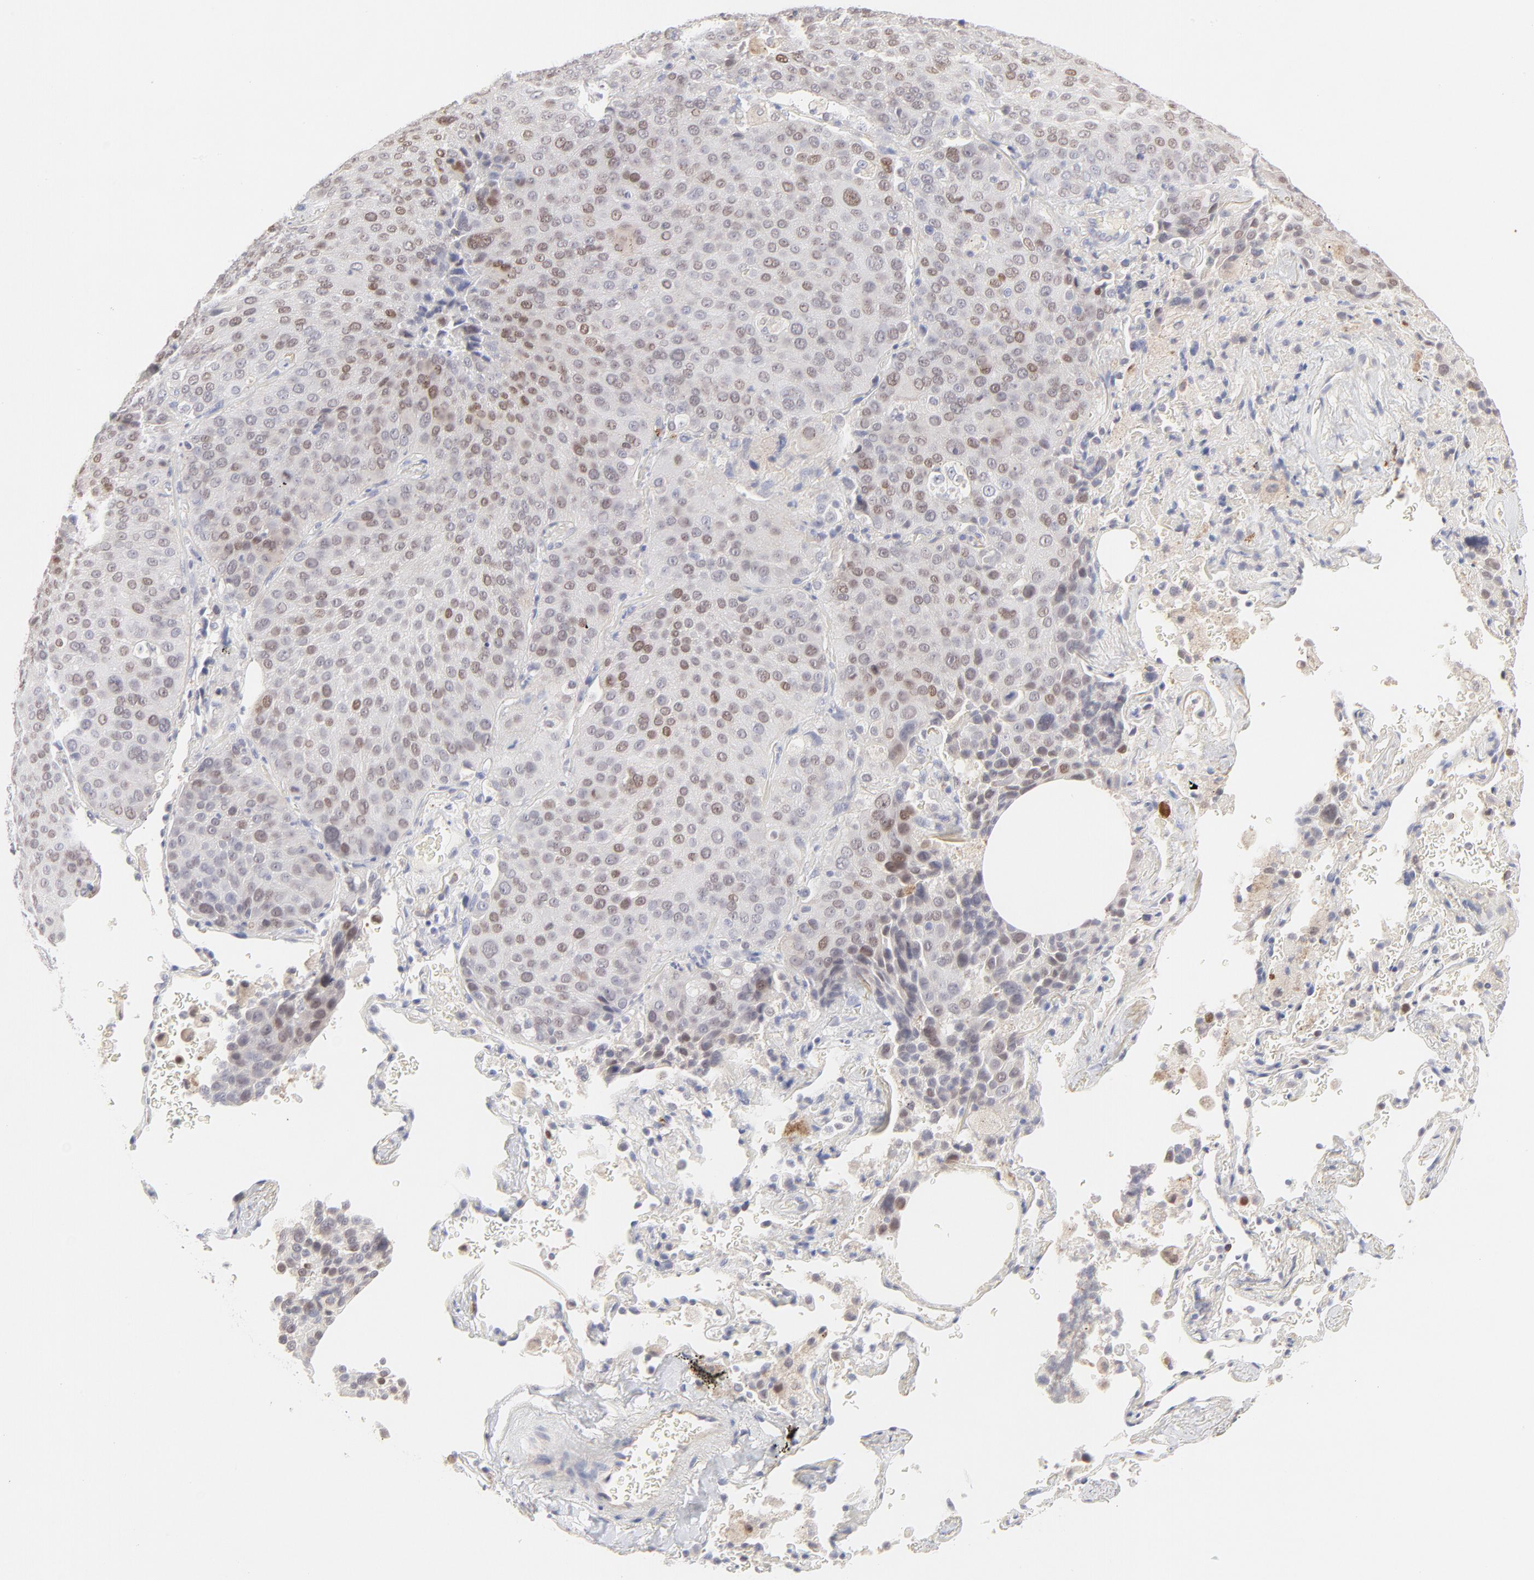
{"staining": {"intensity": "moderate", "quantity": "25%-75%", "location": "nuclear"}, "tissue": "lung cancer", "cell_type": "Tumor cells", "image_type": "cancer", "snomed": [{"axis": "morphology", "description": "Squamous cell carcinoma, NOS"}, {"axis": "topography", "description": "Lung"}], "caption": "A high-resolution micrograph shows immunohistochemistry (IHC) staining of lung cancer (squamous cell carcinoma), which shows moderate nuclear positivity in approximately 25%-75% of tumor cells.", "gene": "ELF3", "patient": {"sex": "male", "age": 54}}